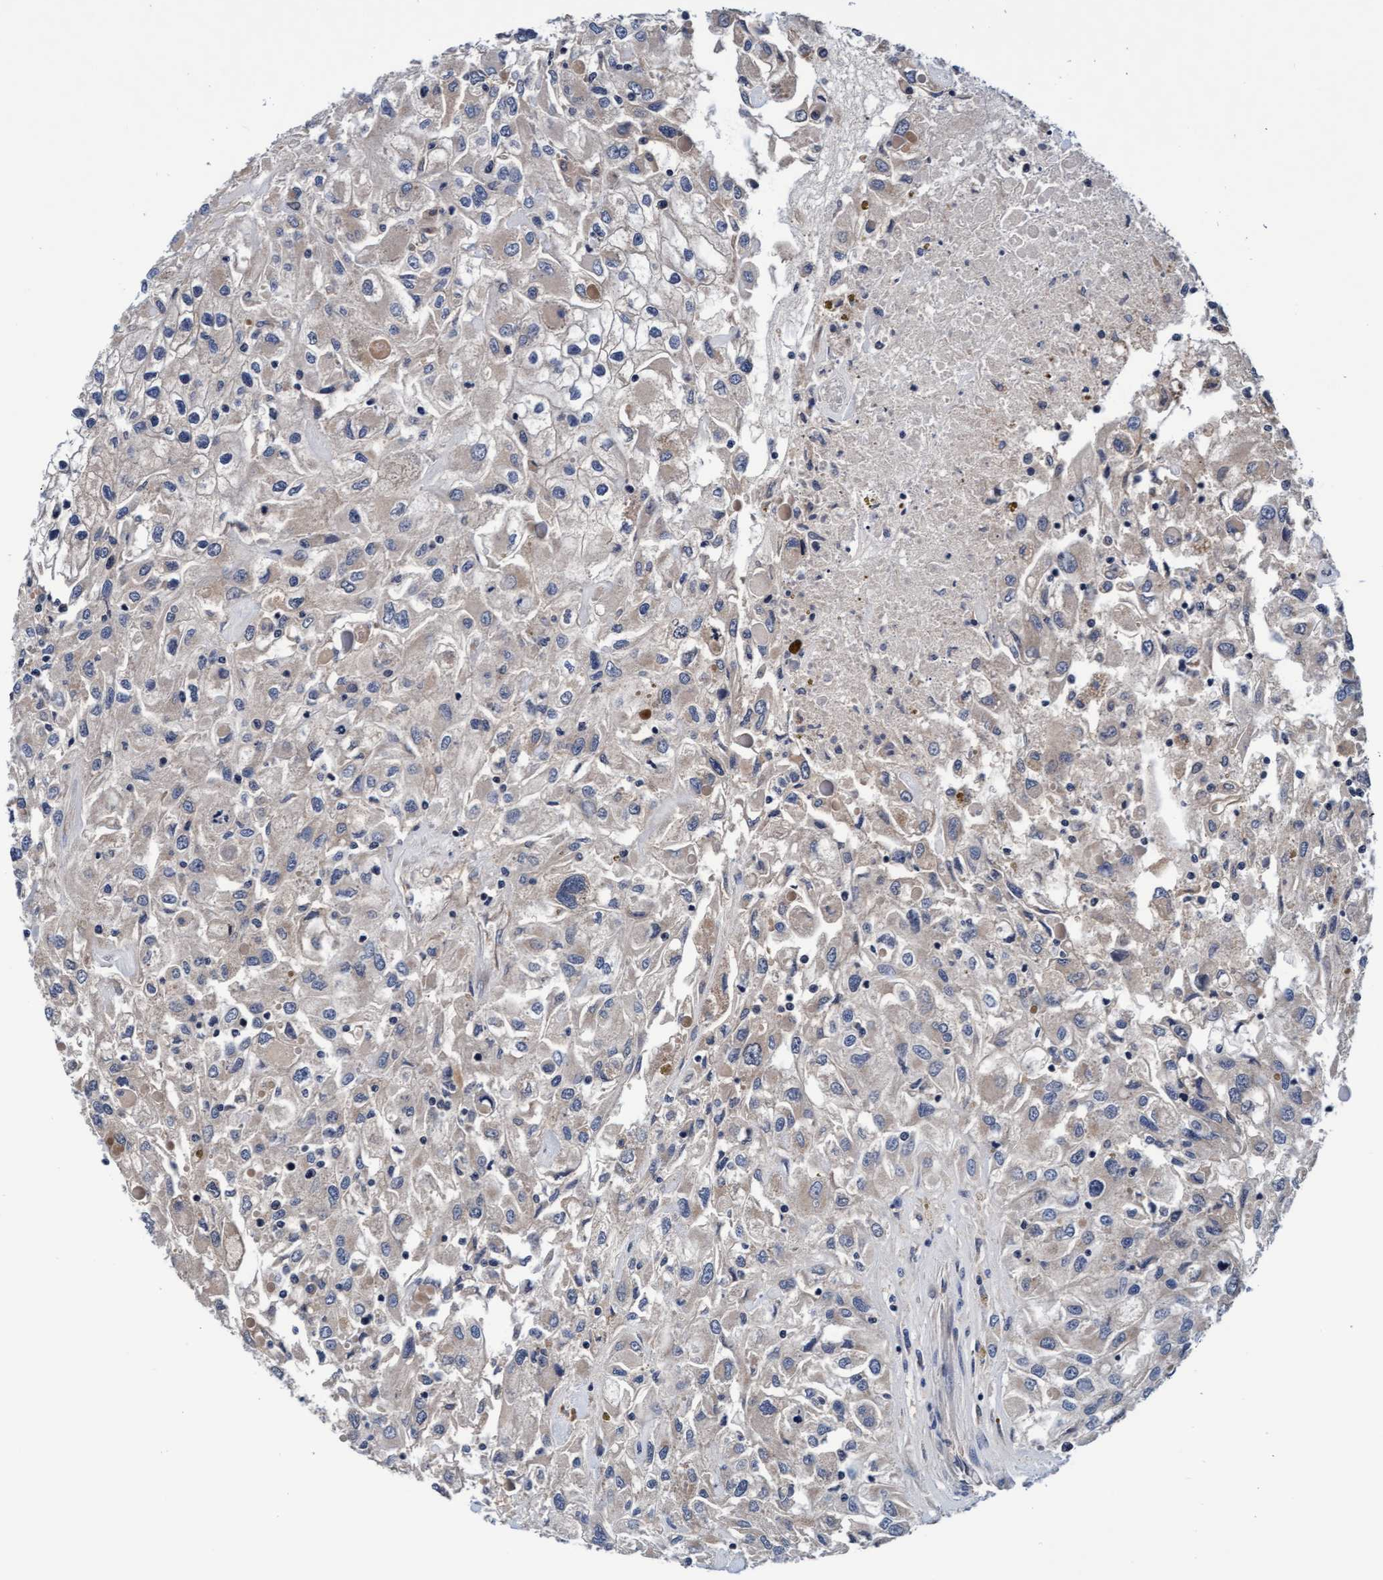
{"staining": {"intensity": "weak", "quantity": "<25%", "location": "cytoplasmic/membranous"}, "tissue": "renal cancer", "cell_type": "Tumor cells", "image_type": "cancer", "snomed": [{"axis": "morphology", "description": "Adenocarcinoma, NOS"}, {"axis": "topography", "description": "Kidney"}], "caption": "IHC micrograph of neoplastic tissue: adenocarcinoma (renal) stained with DAB displays no significant protein positivity in tumor cells.", "gene": "EFCAB13", "patient": {"sex": "female", "age": 52}}